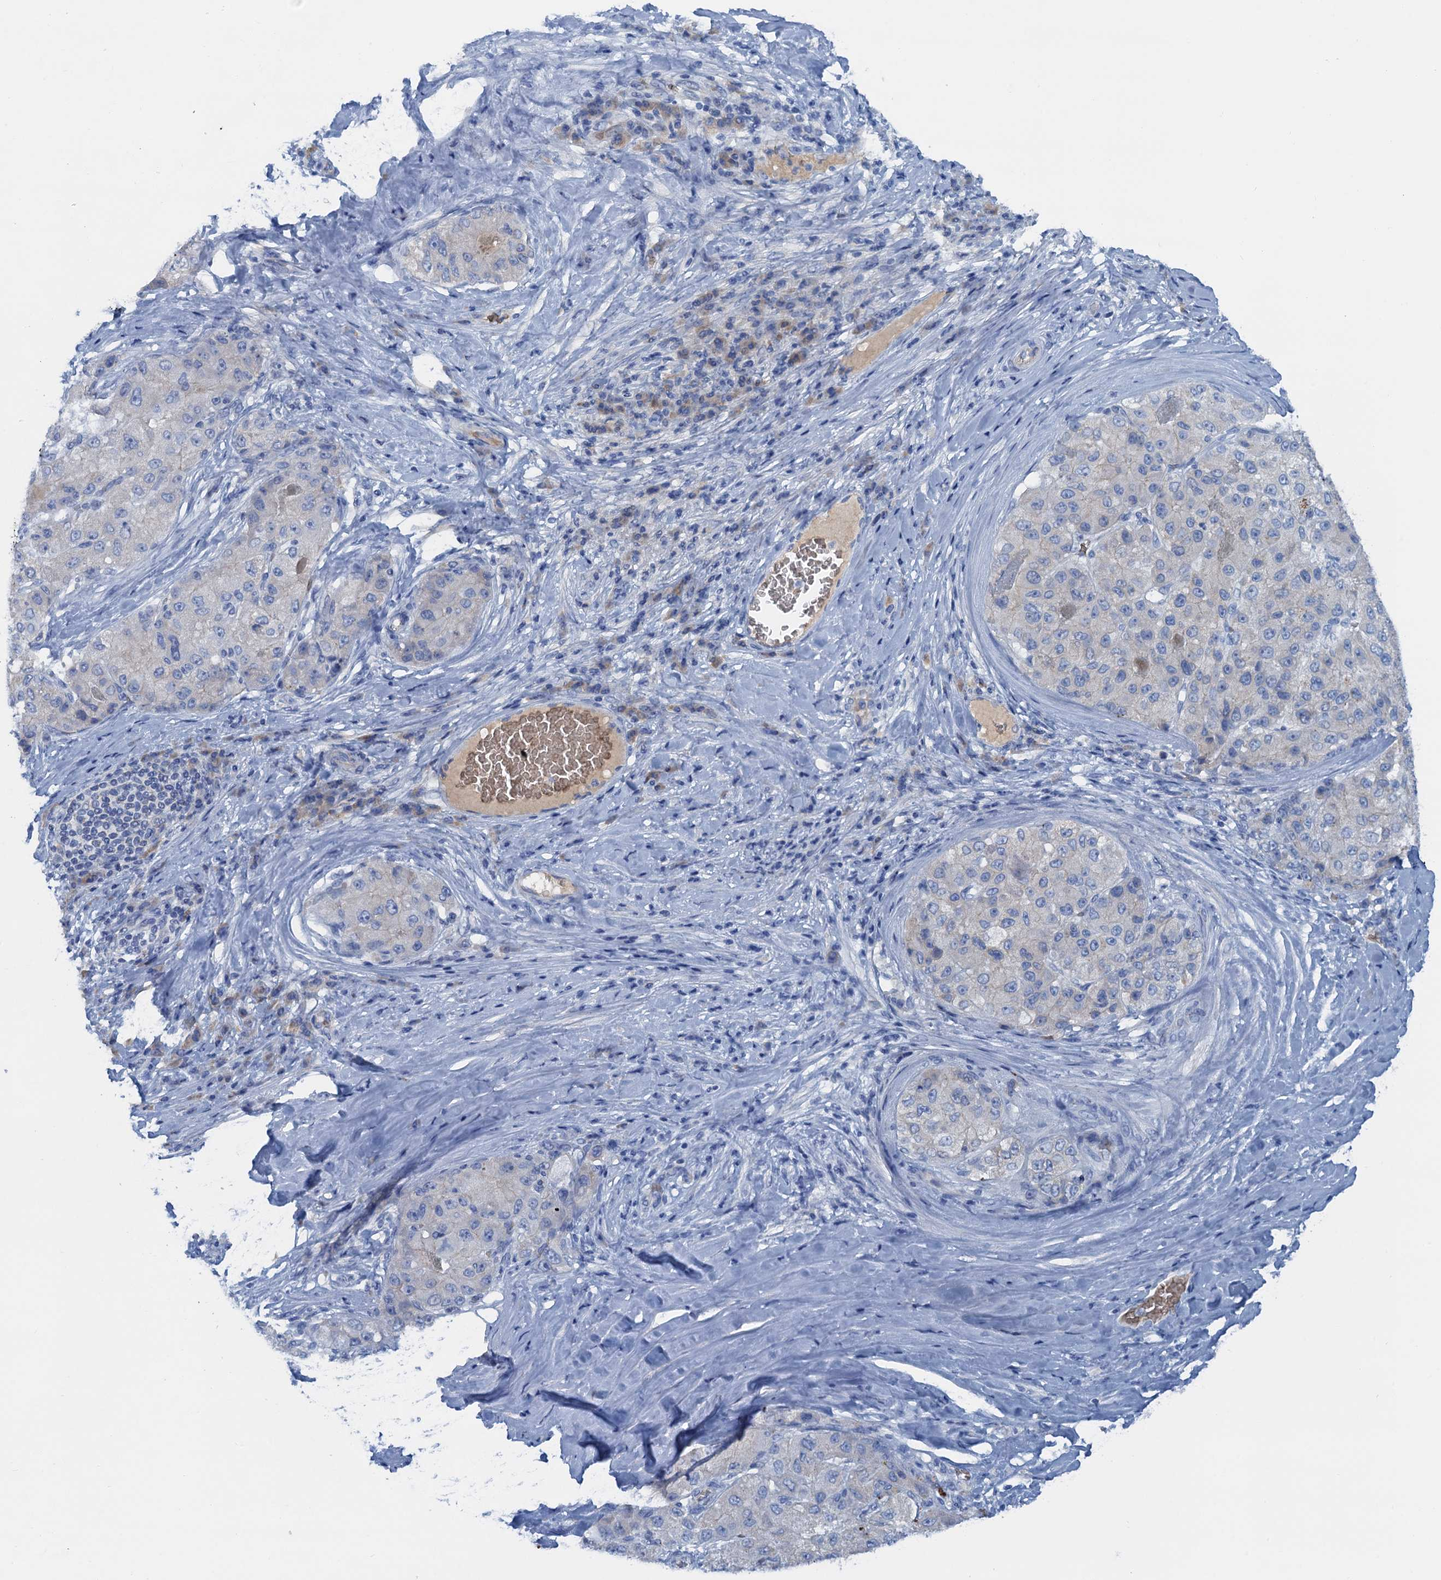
{"staining": {"intensity": "negative", "quantity": "none", "location": "none"}, "tissue": "liver cancer", "cell_type": "Tumor cells", "image_type": "cancer", "snomed": [{"axis": "morphology", "description": "Carcinoma, Hepatocellular, NOS"}, {"axis": "topography", "description": "Liver"}], "caption": "IHC histopathology image of neoplastic tissue: liver cancer (hepatocellular carcinoma) stained with DAB reveals no significant protein expression in tumor cells.", "gene": "MYADML2", "patient": {"sex": "male", "age": 80}}